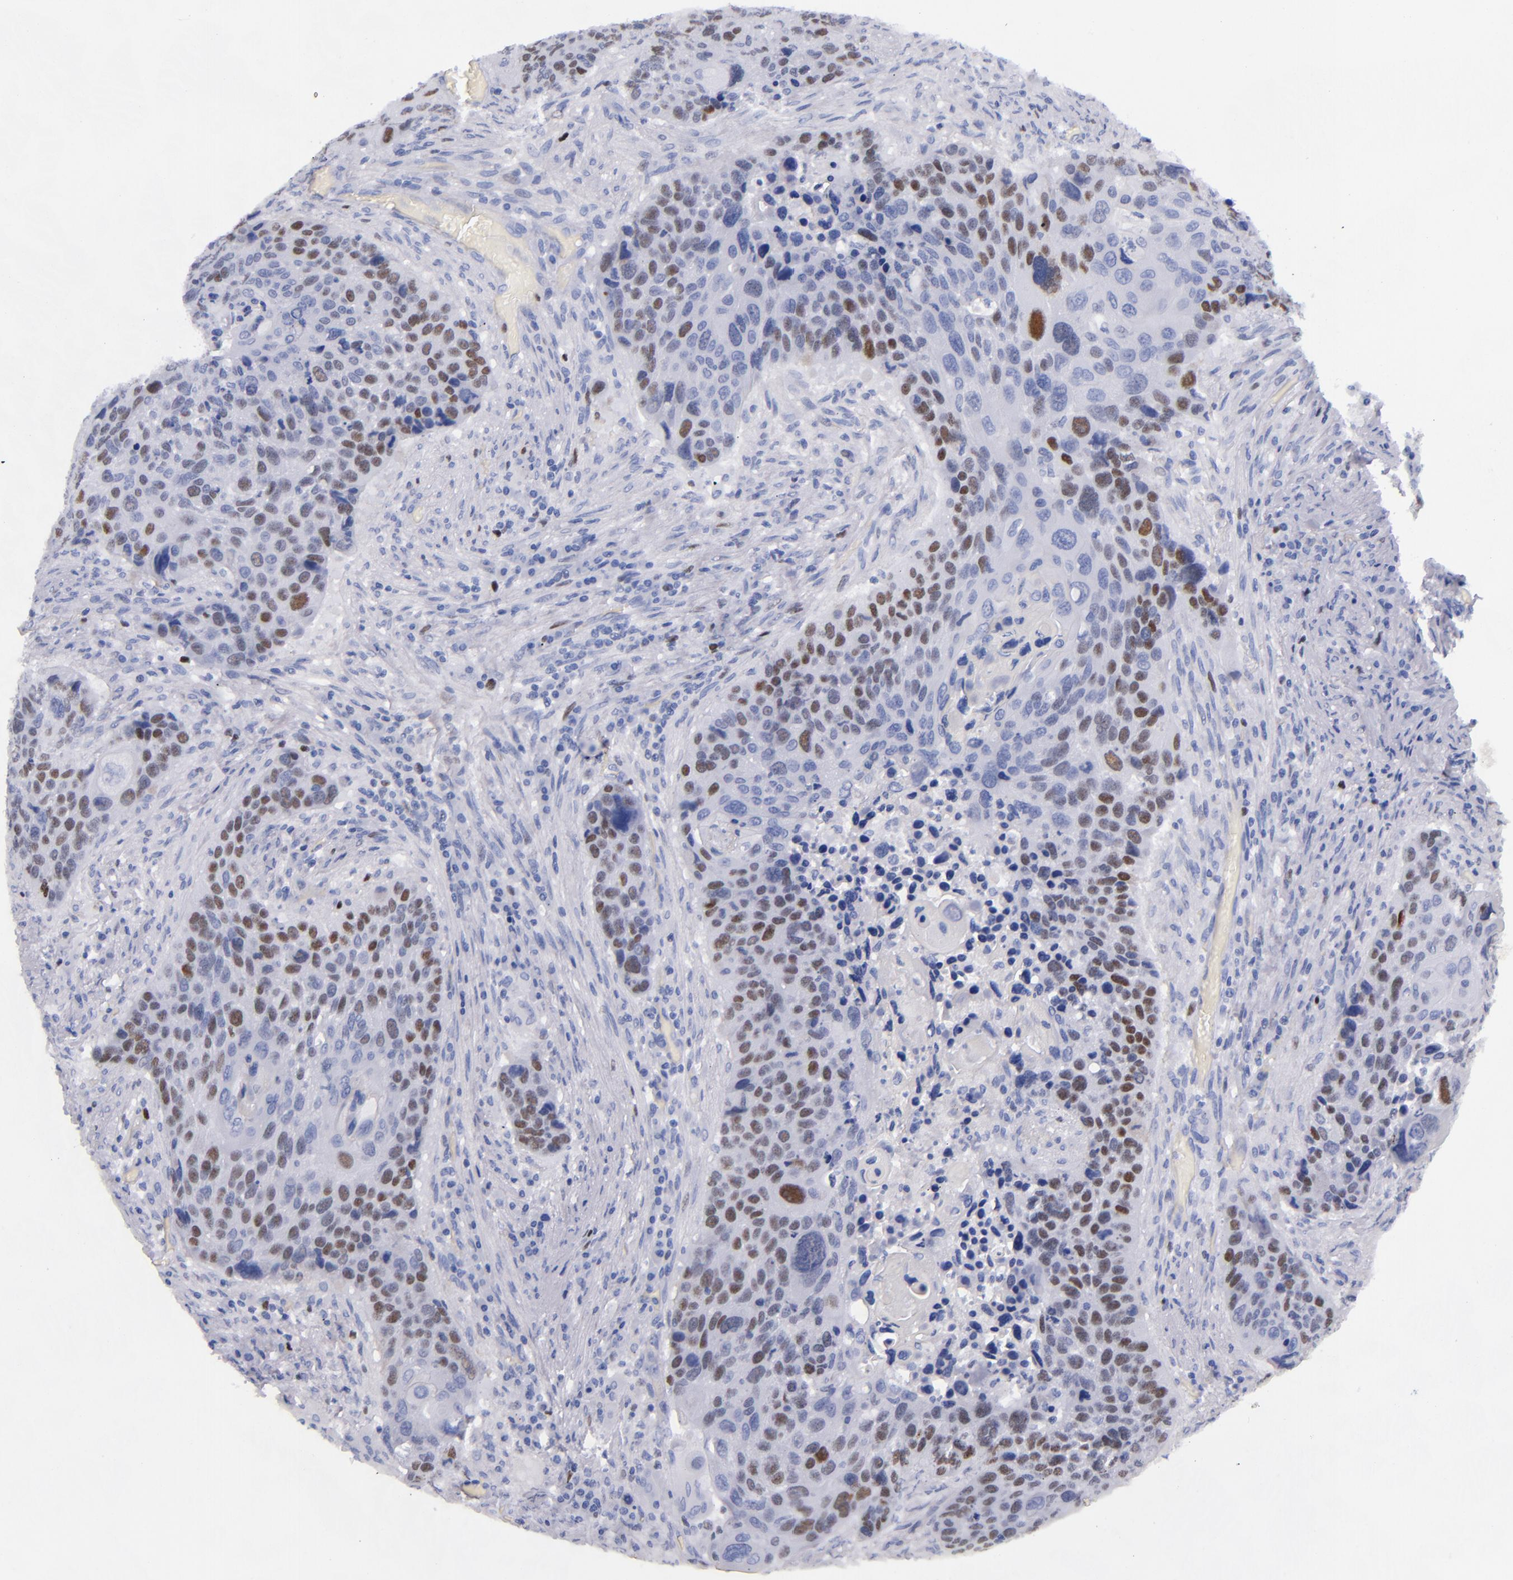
{"staining": {"intensity": "moderate", "quantity": "25%-75%", "location": "nuclear"}, "tissue": "lung cancer", "cell_type": "Tumor cells", "image_type": "cancer", "snomed": [{"axis": "morphology", "description": "Squamous cell carcinoma, NOS"}, {"axis": "topography", "description": "Lung"}], "caption": "Moderate nuclear staining is present in about 25%-75% of tumor cells in lung squamous cell carcinoma.", "gene": "MCM7", "patient": {"sex": "male", "age": 68}}